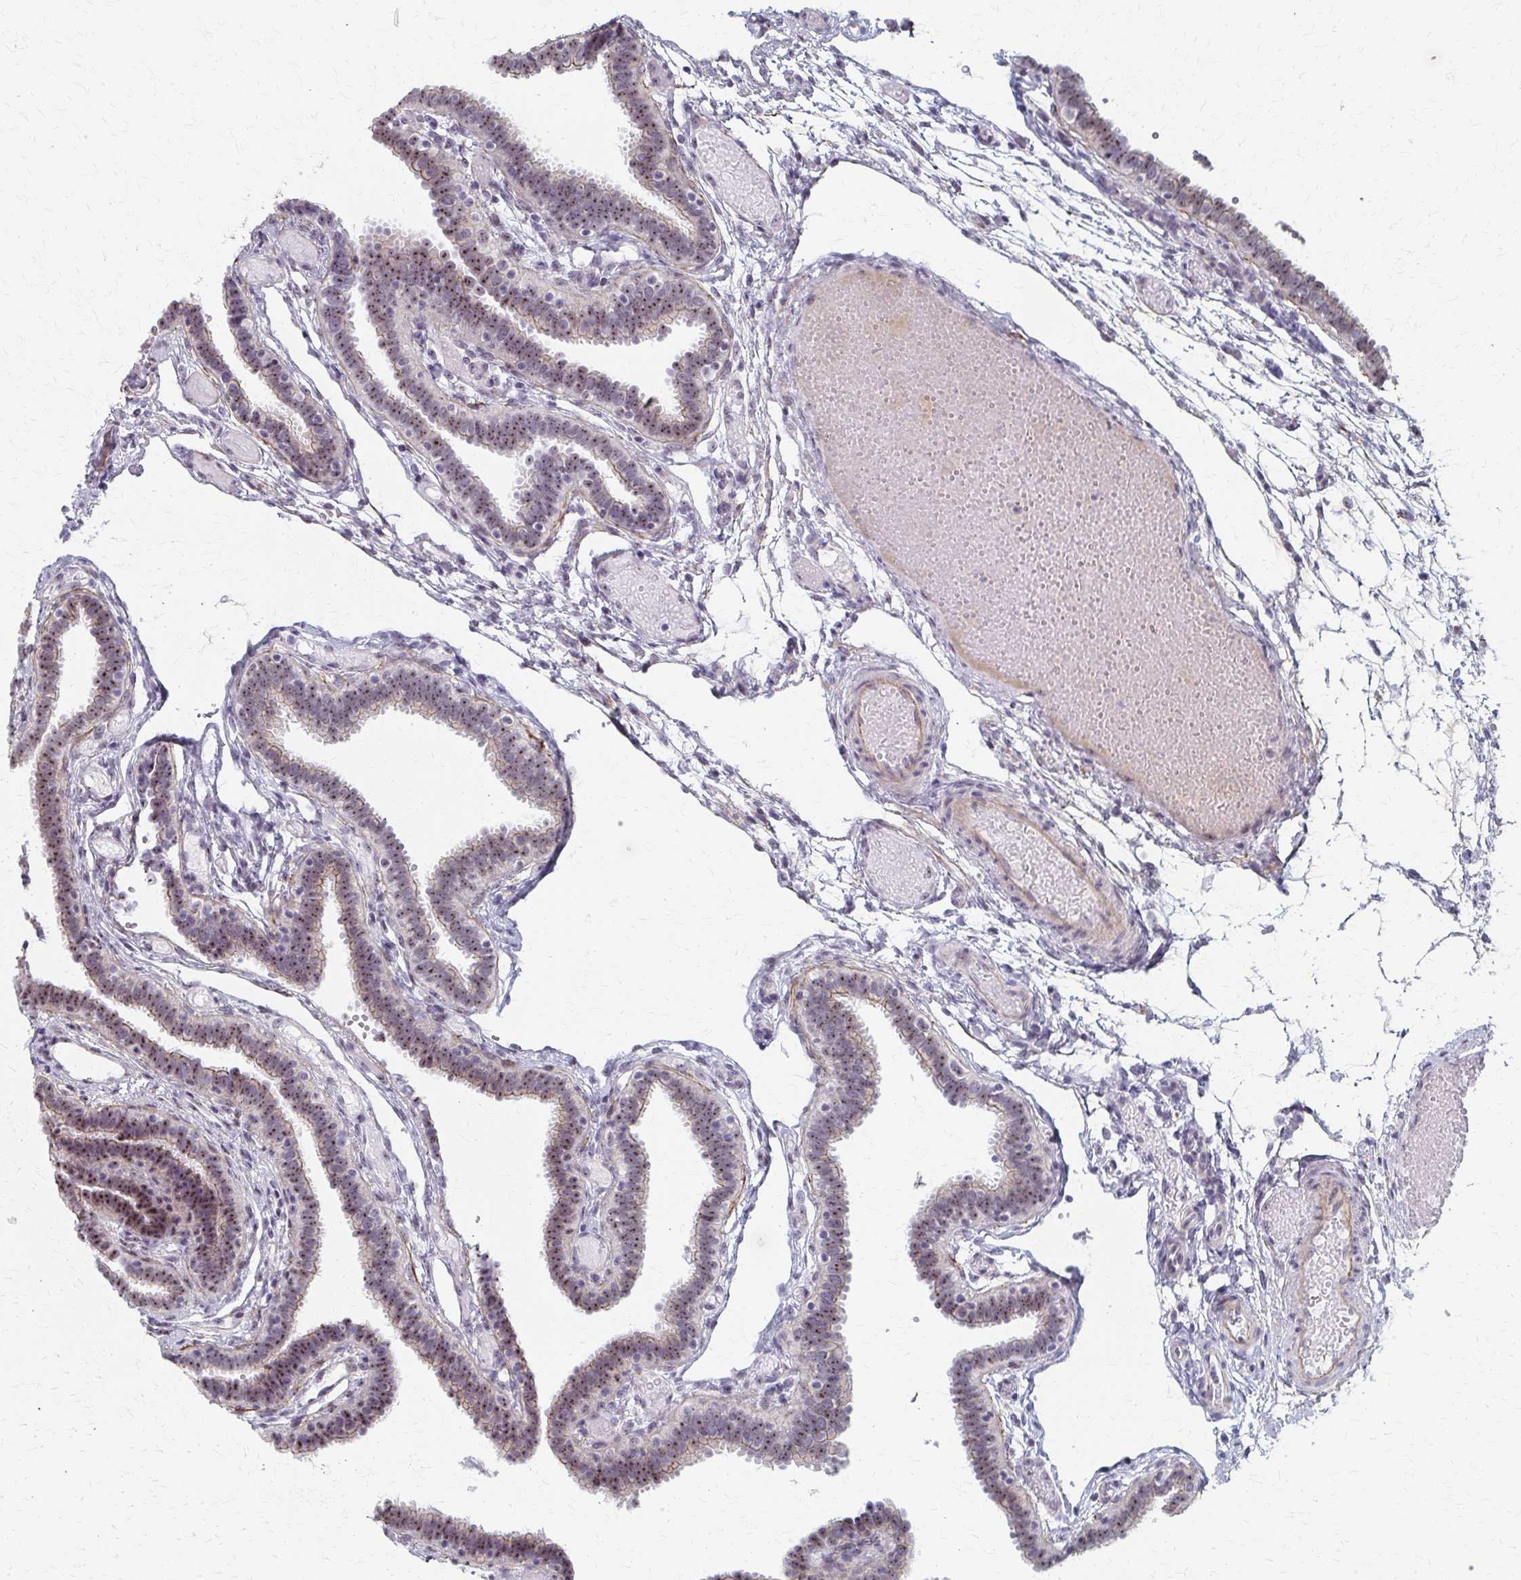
{"staining": {"intensity": "weak", "quantity": "25%-75%", "location": "cytoplasmic/membranous,nuclear"}, "tissue": "fallopian tube", "cell_type": "Glandular cells", "image_type": "normal", "snomed": [{"axis": "morphology", "description": "Normal tissue, NOS"}, {"axis": "topography", "description": "Fallopian tube"}], "caption": "Immunohistochemistry (DAB (3,3'-diaminobenzidine)) staining of benign human fallopian tube demonstrates weak cytoplasmic/membranous,nuclear protein positivity in about 25%-75% of glandular cells. (IHC, brightfield microscopy, high magnification).", "gene": "PES1", "patient": {"sex": "female", "age": 37}}